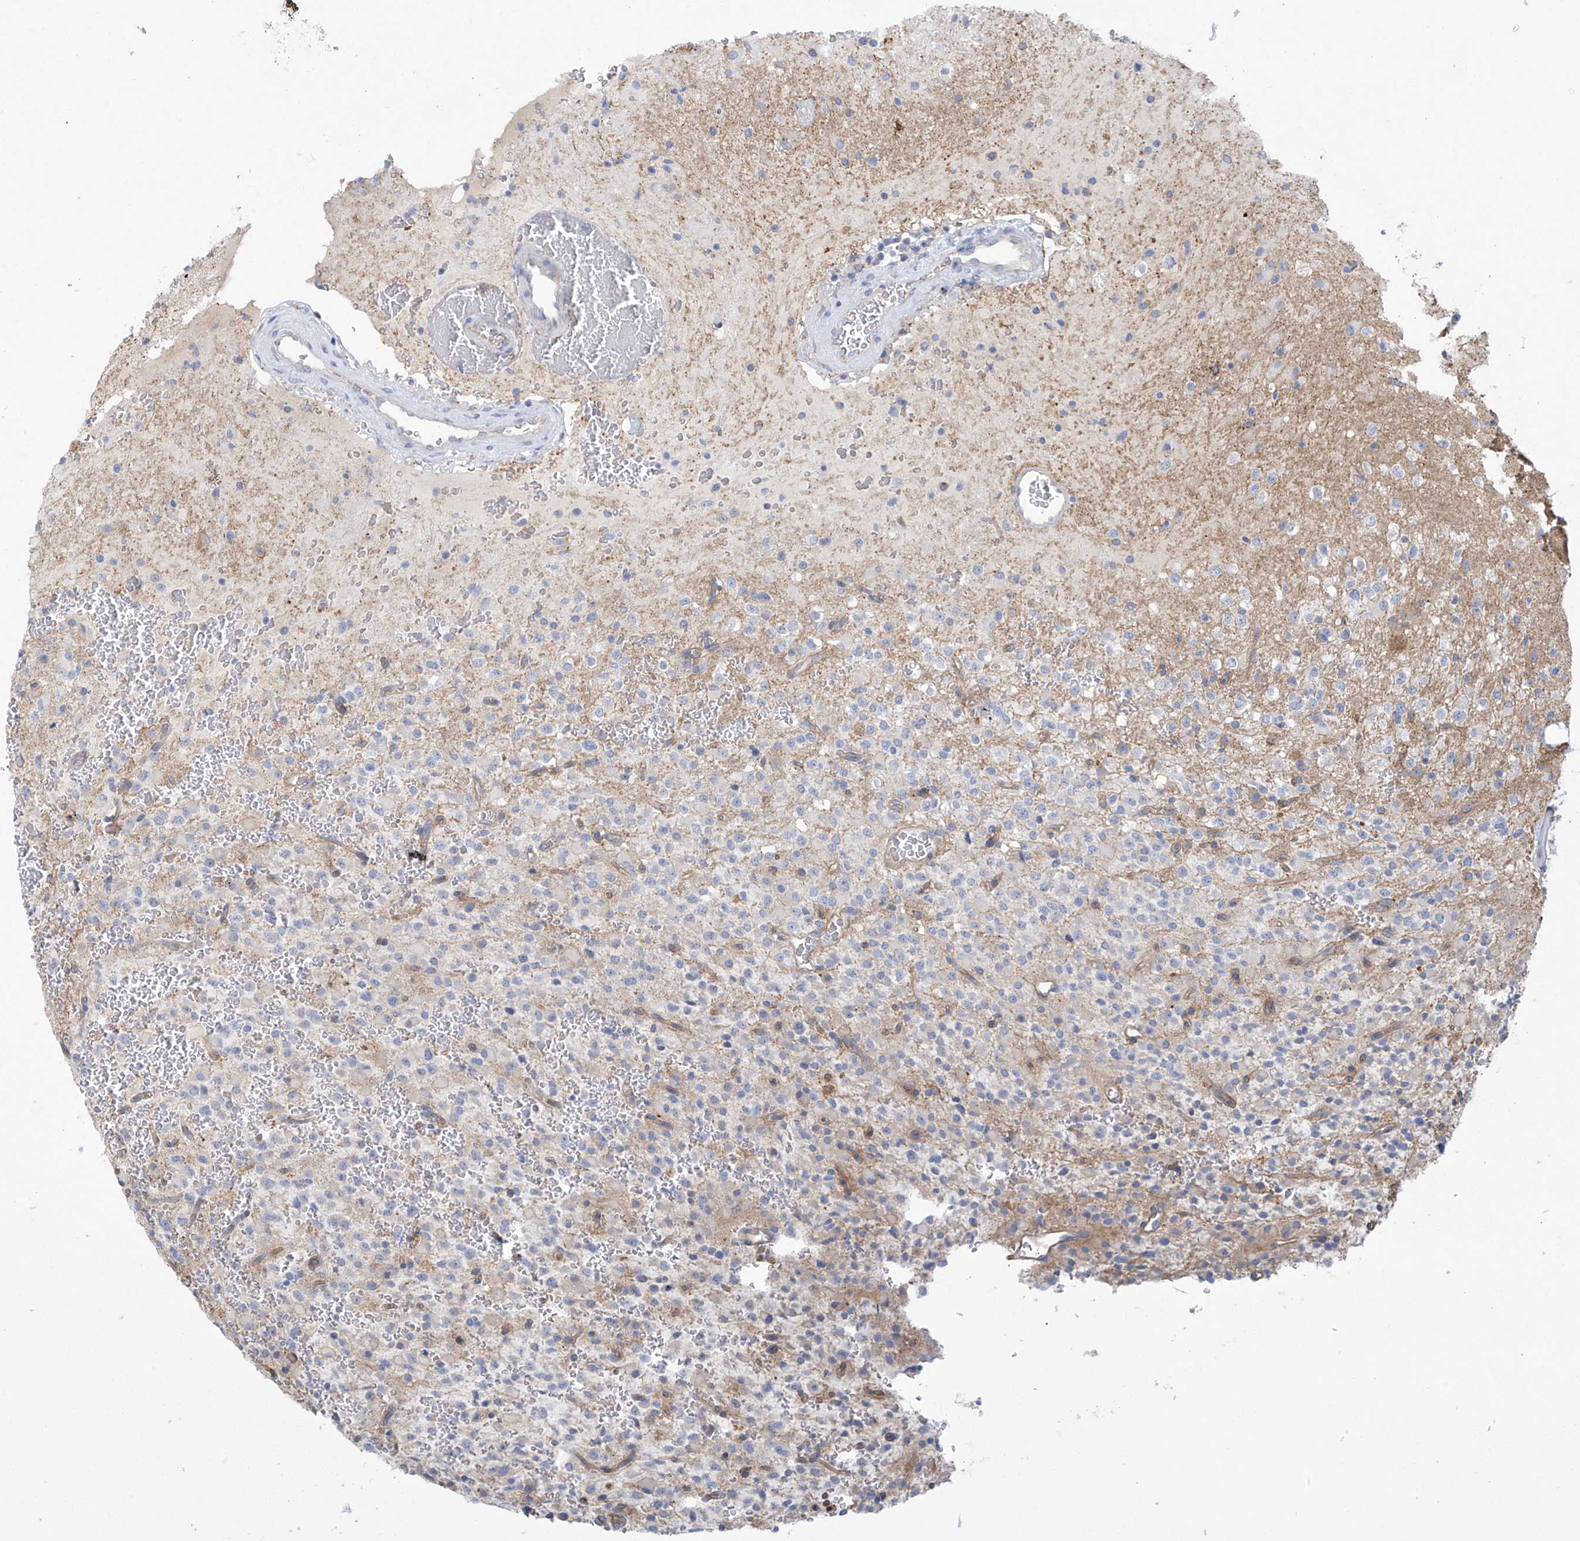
{"staining": {"intensity": "negative", "quantity": "none", "location": "none"}, "tissue": "glioma", "cell_type": "Tumor cells", "image_type": "cancer", "snomed": [{"axis": "morphology", "description": "Glioma, malignant, High grade"}, {"axis": "topography", "description": "Brain"}], "caption": "DAB (3,3'-diaminobenzidine) immunohistochemical staining of glioma exhibits no significant expression in tumor cells. (Stains: DAB (3,3'-diaminobenzidine) immunohistochemistry (IHC) with hematoxylin counter stain, Microscopy: brightfield microscopy at high magnification).", "gene": "ABHD13", "patient": {"sex": "male", "age": 34}}